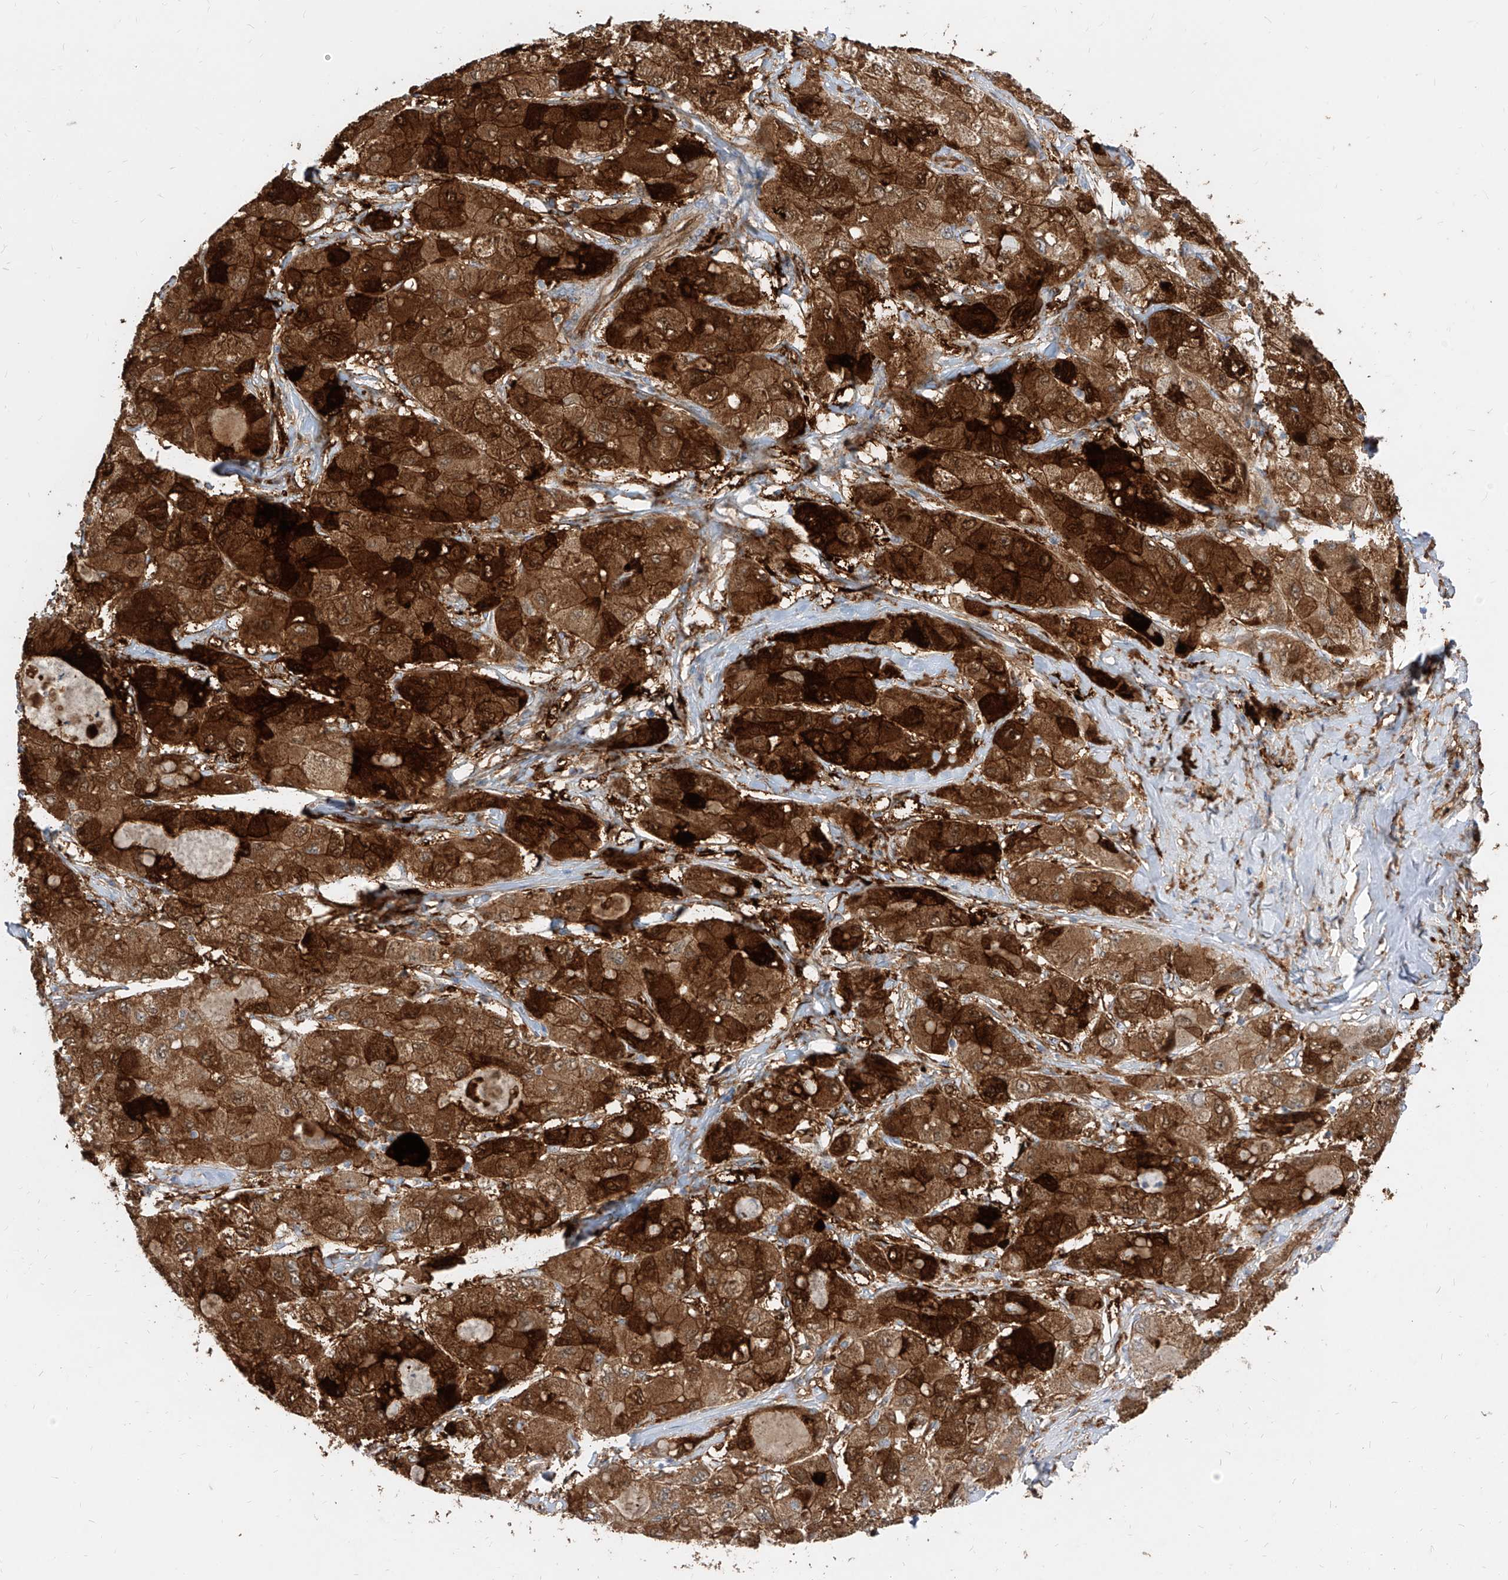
{"staining": {"intensity": "strong", "quantity": ">75%", "location": "cytoplasmic/membranous"}, "tissue": "liver cancer", "cell_type": "Tumor cells", "image_type": "cancer", "snomed": [{"axis": "morphology", "description": "Carcinoma, Hepatocellular, NOS"}, {"axis": "topography", "description": "Liver"}], "caption": "Brown immunohistochemical staining in liver hepatocellular carcinoma reveals strong cytoplasmic/membranous staining in about >75% of tumor cells. The protein of interest is stained brown, and the nuclei are stained in blue (DAB (3,3'-diaminobenzidine) IHC with brightfield microscopy, high magnification).", "gene": "KYNU", "patient": {"sex": "male", "age": 80}}